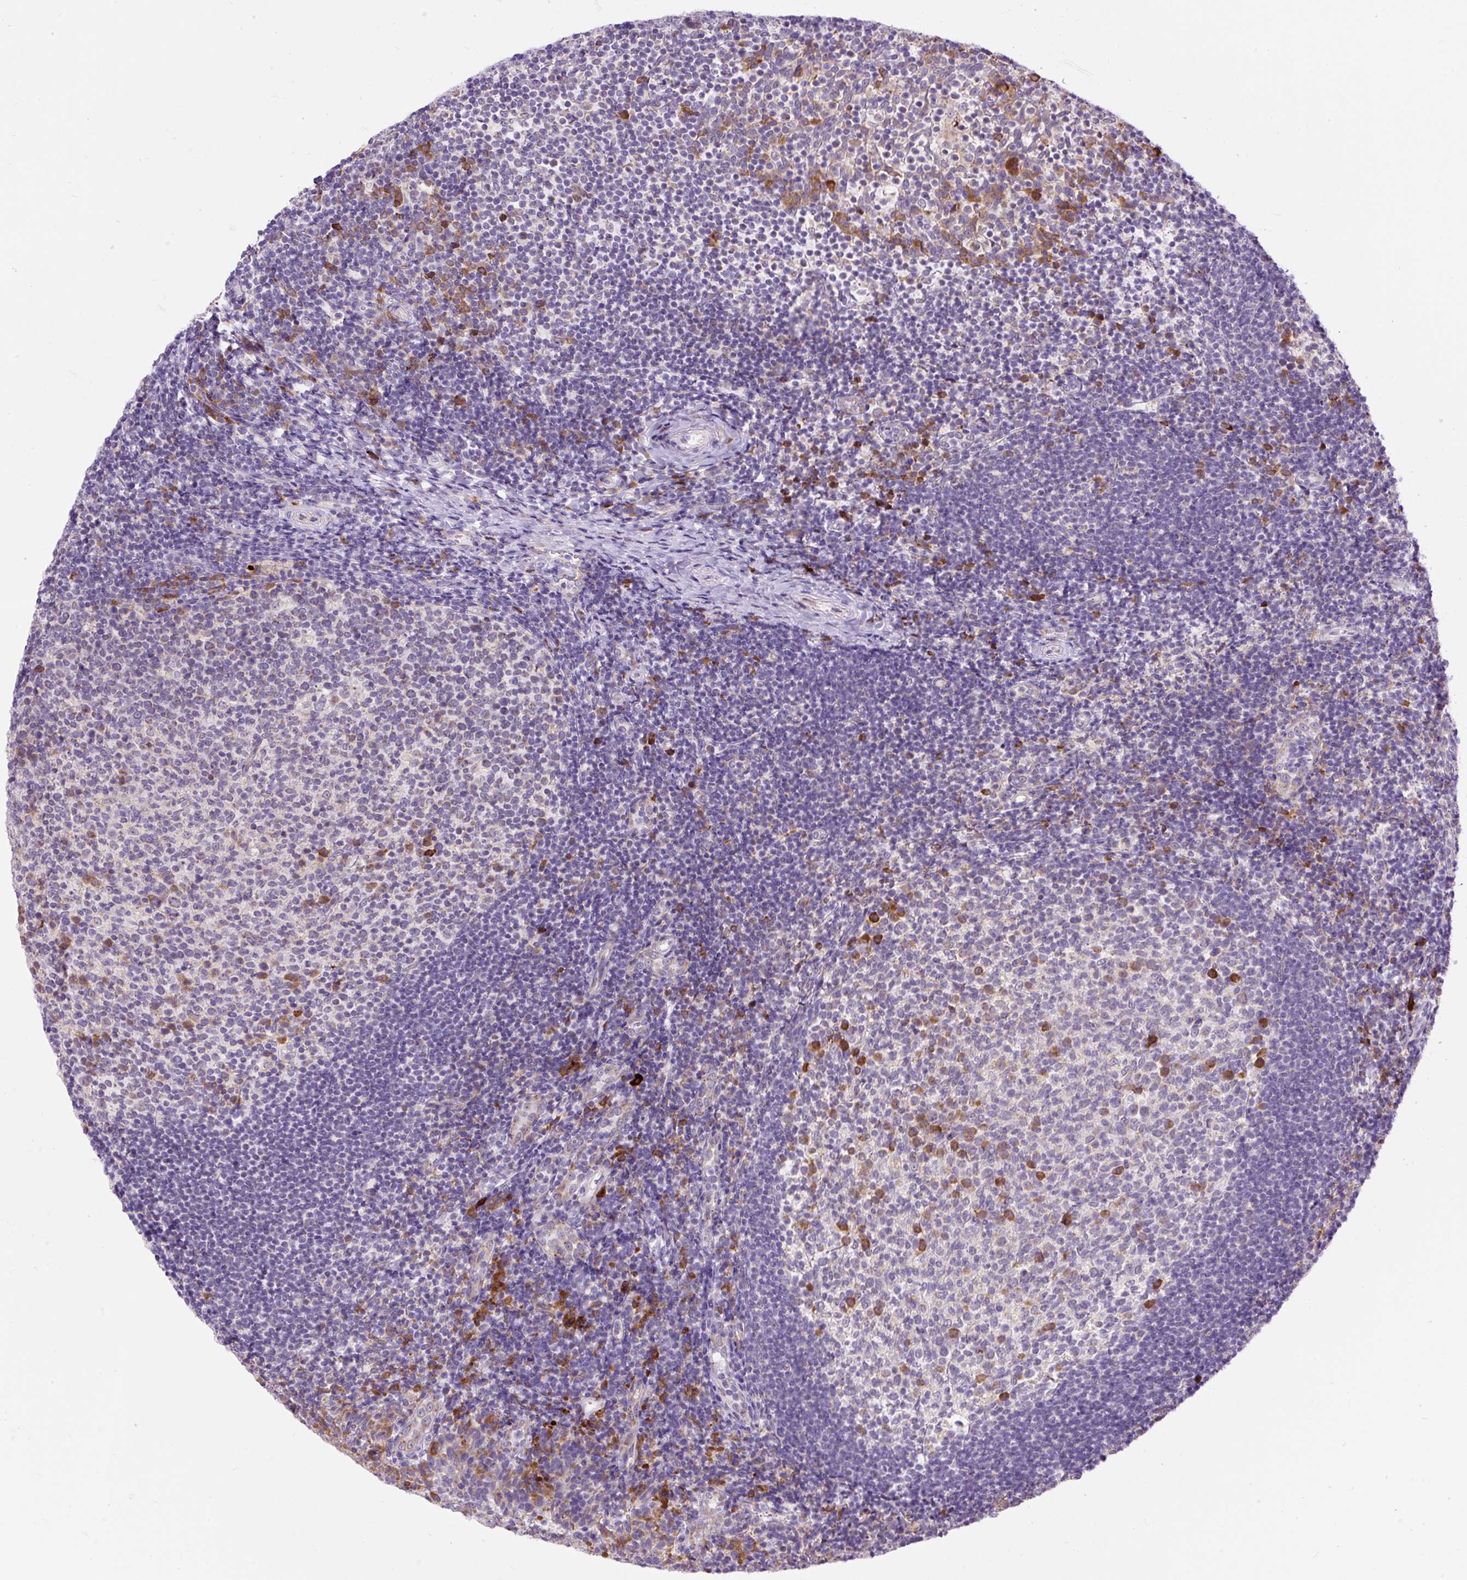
{"staining": {"intensity": "strong", "quantity": "<25%", "location": "cytoplasmic/membranous"}, "tissue": "tonsil", "cell_type": "Germinal center cells", "image_type": "normal", "snomed": [{"axis": "morphology", "description": "Normal tissue, NOS"}, {"axis": "topography", "description": "Tonsil"}], "caption": "This is a histology image of IHC staining of normal tonsil, which shows strong staining in the cytoplasmic/membranous of germinal center cells.", "gene": "FMC1", "patient": {"sex": "female", "age": 10}}